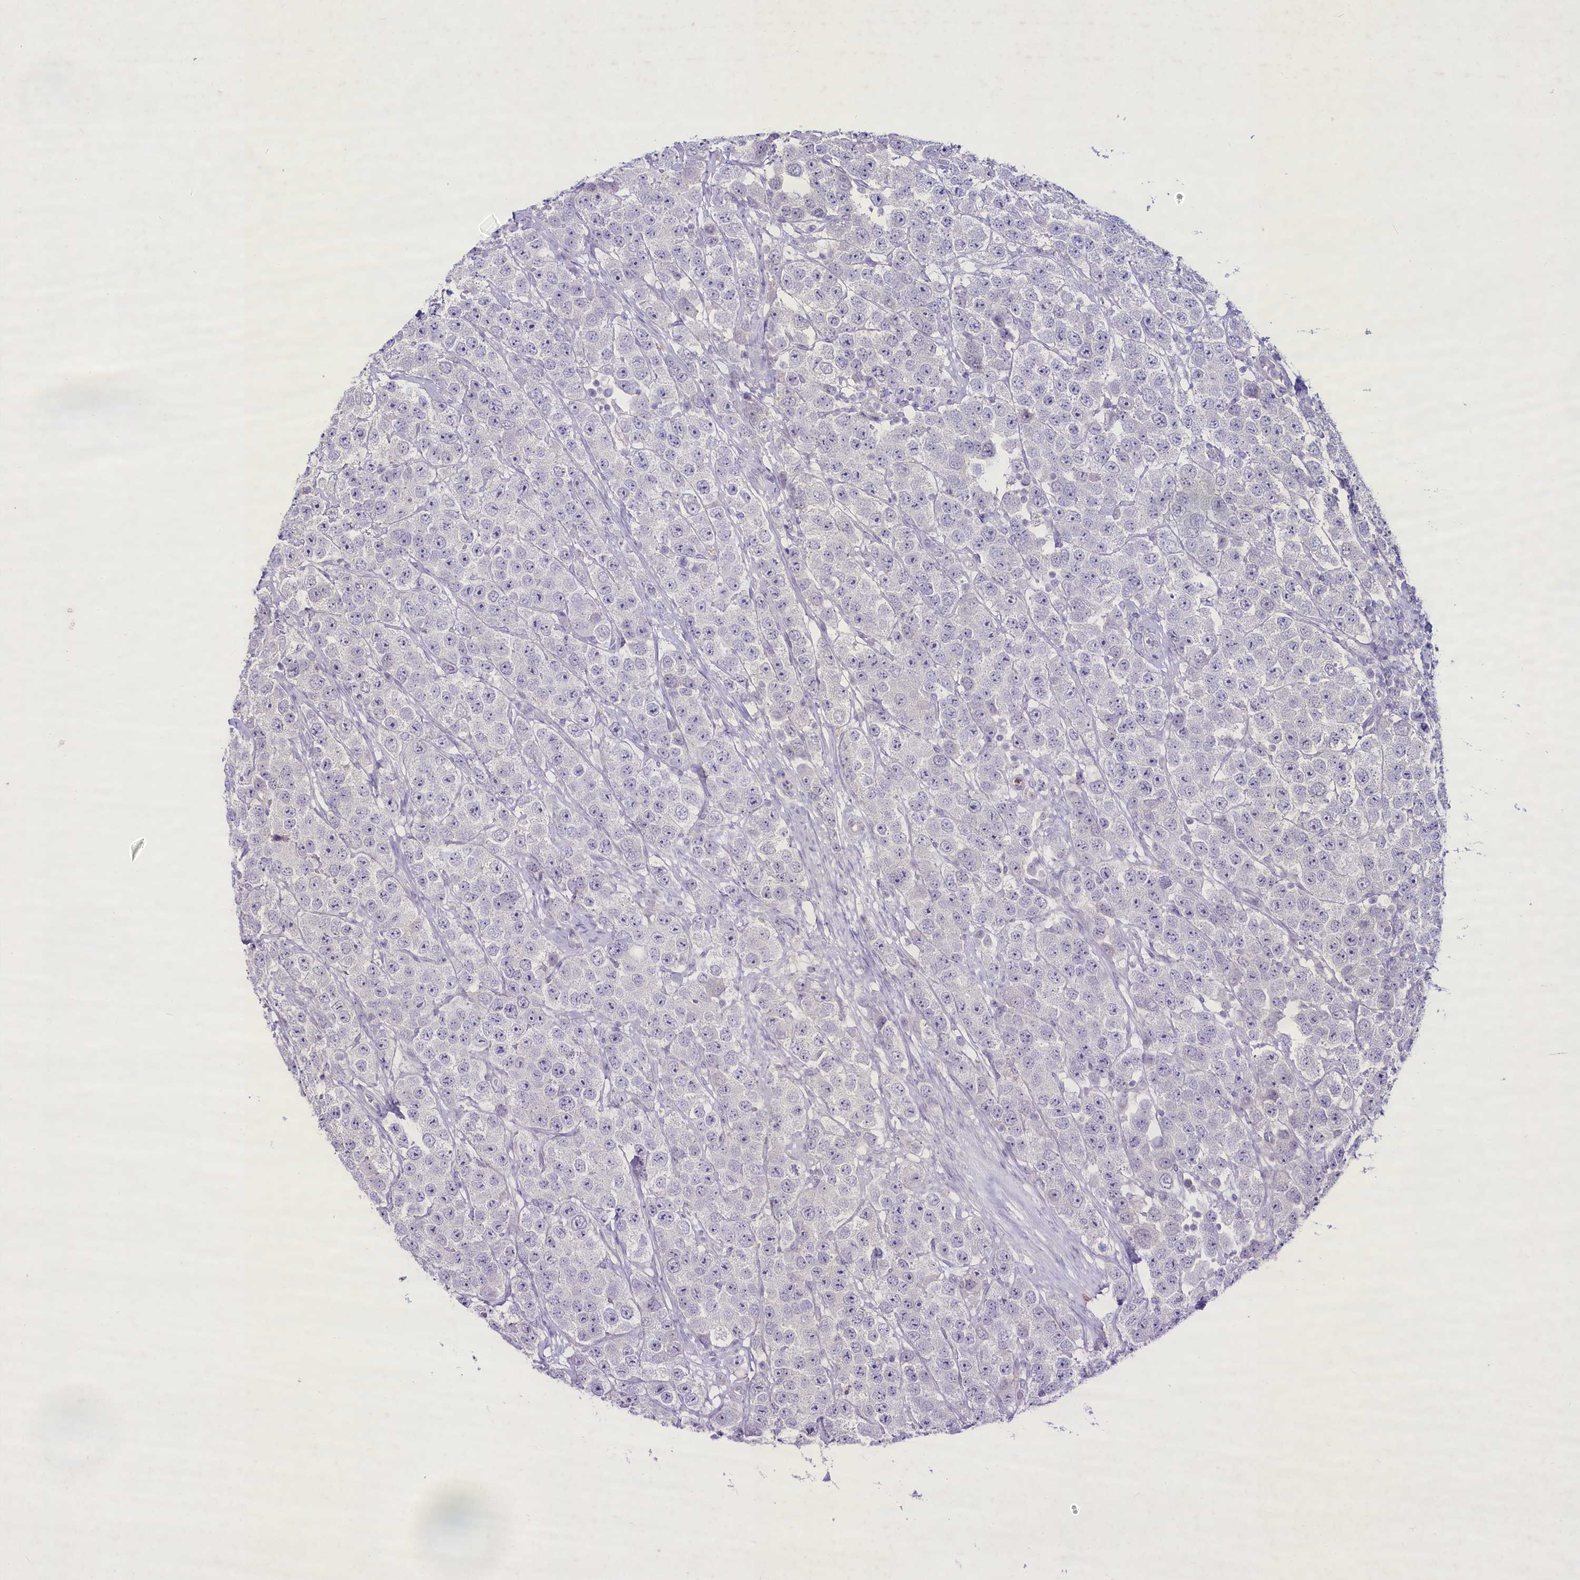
{"staining": {"intensity": "negative", "quantity": "none", "location": "none"}, "tissue": "testis cancer", "cell_type": "Tumor cells", "image_type": "cancer", "snomed": [{"axis": "morphology", "description": "Seminoma, NOS"}, {"axis": "topography", "description": "Testis"}], "caption": "Histopathology image shows no significant protein expression in tumor cells of testis cancer (seminoma).", "gene": "FAM209B", "patient": {"sex": "male", "age": 28}}